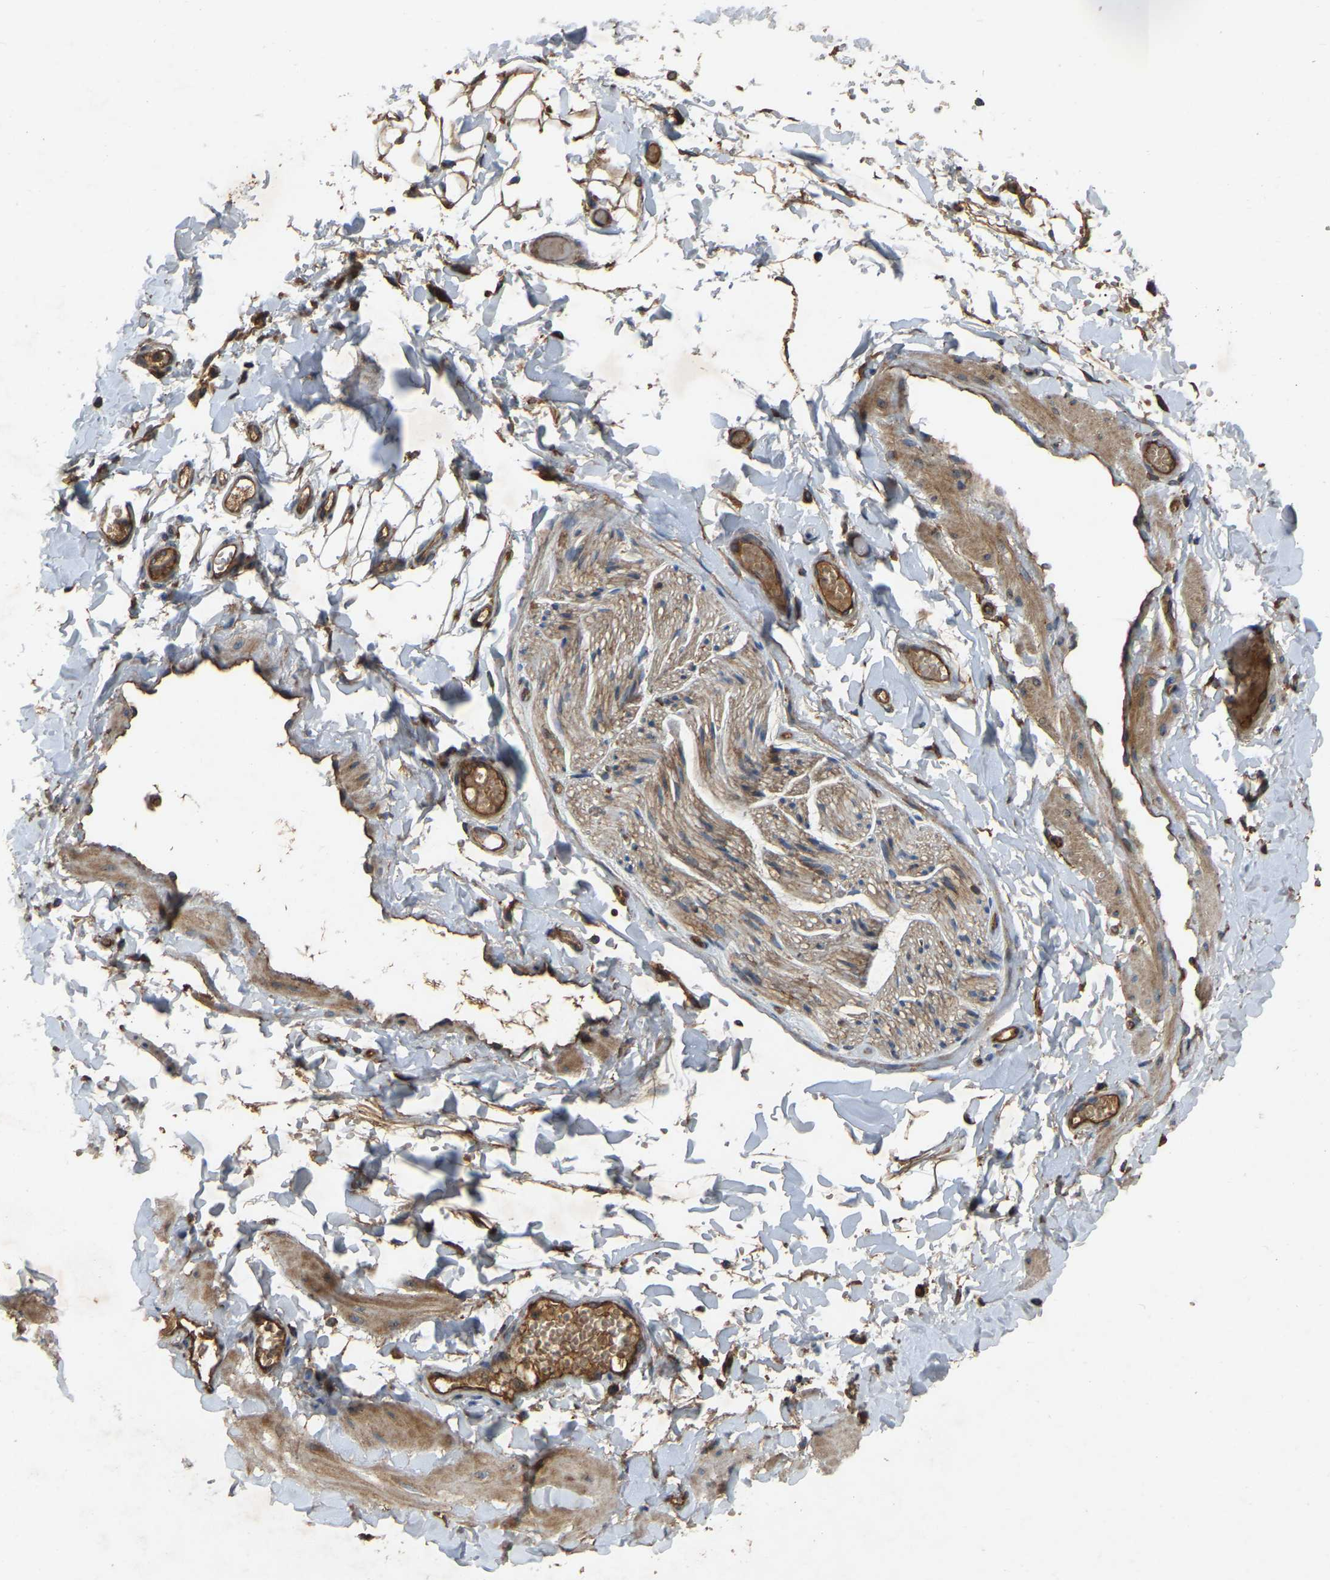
{"staining": {"intensity": "moderate", "quantity": ">75%", "location": "cytoplasmic/membranous"}, "tissue": "adipose tissue", "cell_type": "Adipocytes", "image_type": "normal", "snomed": [{"axis": "morphology", "description": "Normal tissue, NOS"}, {"axis": "topography", "description": "Adipose tissue"}, {"axis": "topography", "description": "Vascular tissue"}, {"axis": "topography", "description": "Peripheral nerve tissue"}], "caption": "Normal adipose tissue displays moderate cytoplasmic/membranous positivity in approximately >75% of adipocytes, visualized by immunohistochemistry.", "gene": "SAMD9L", "patient": {"sex": "male", "age": 25}}